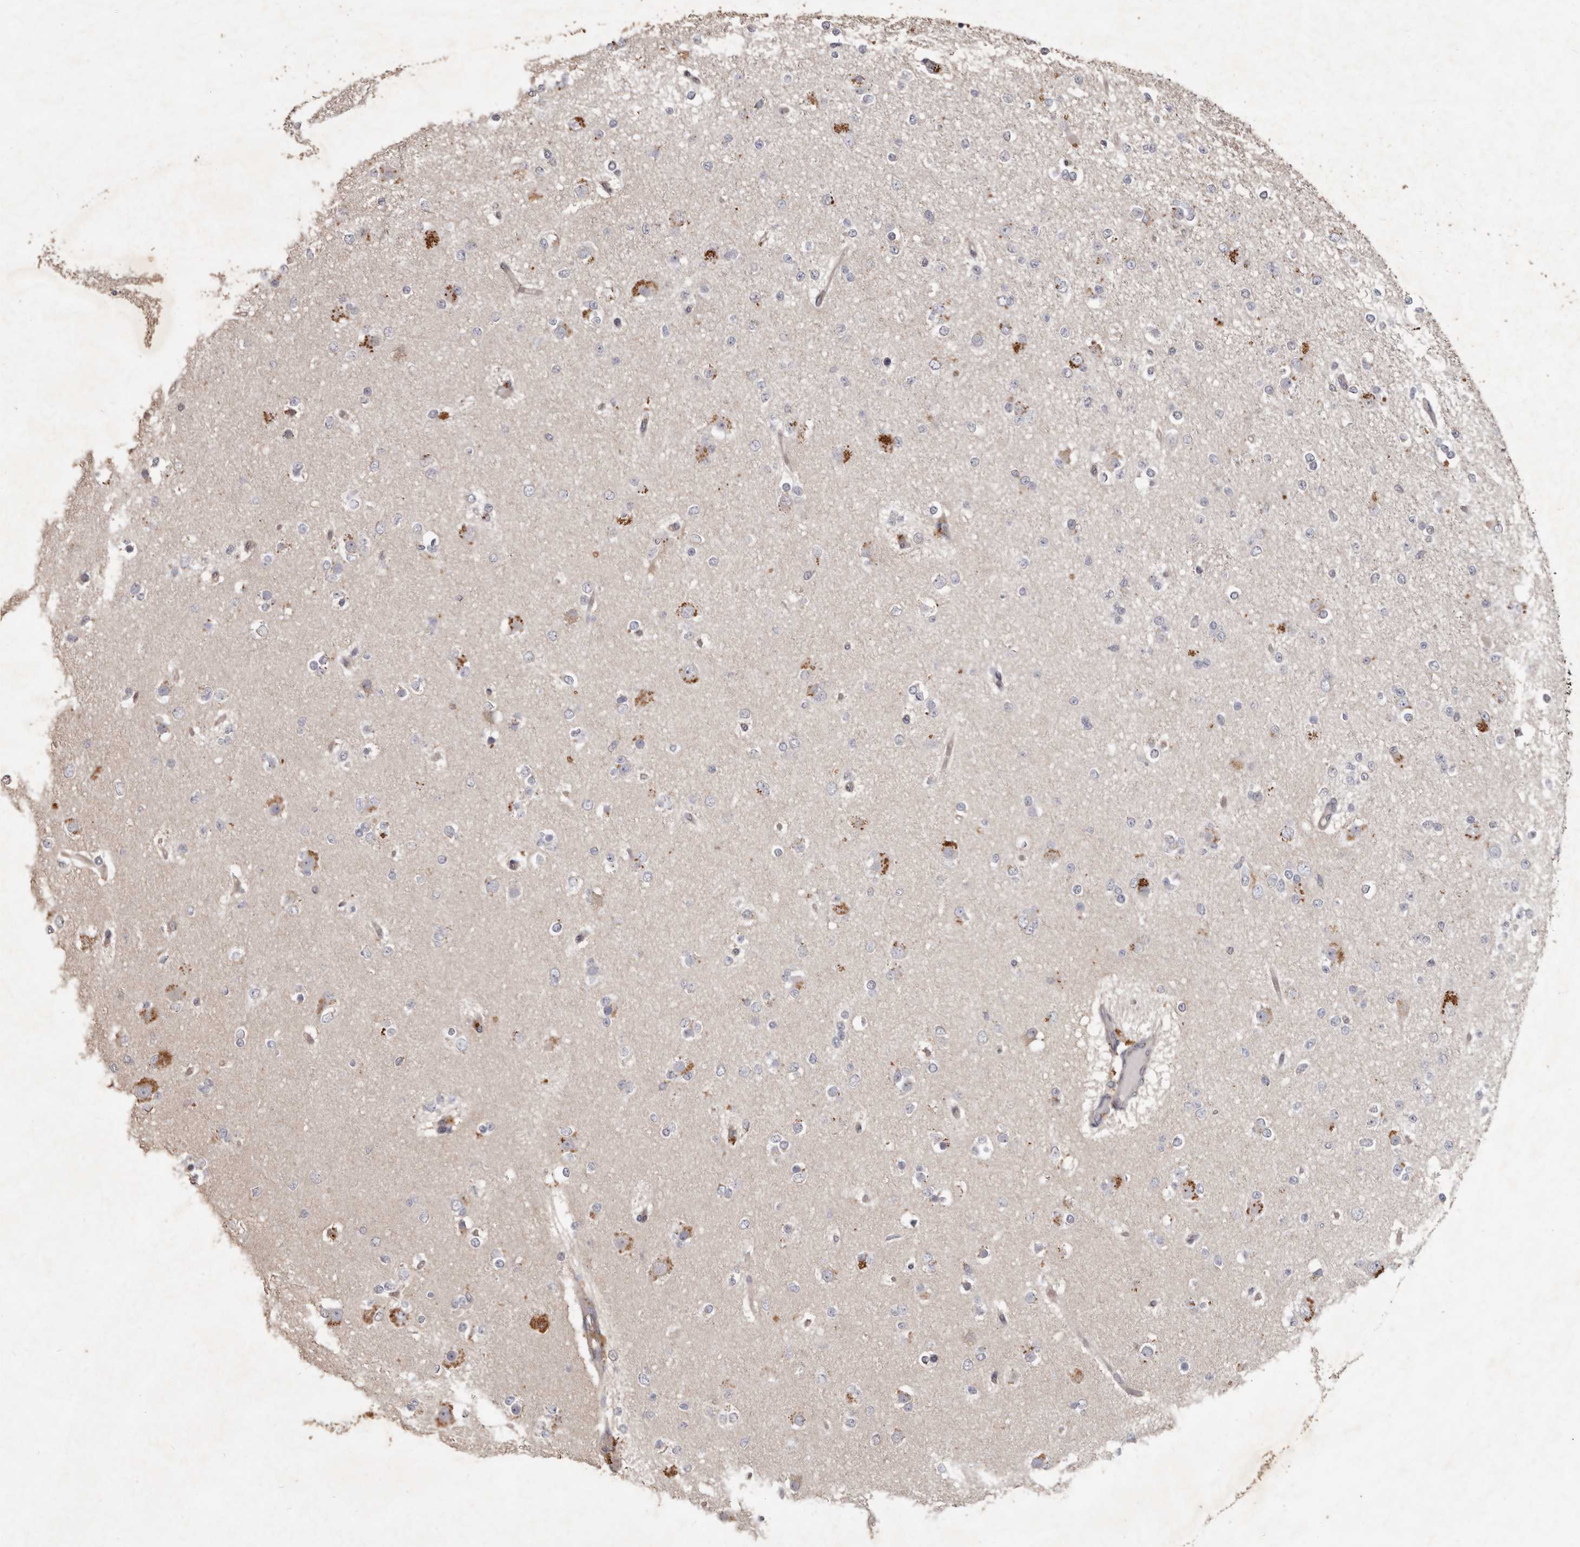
{"staining": {"intensity": "negative", "quantity": "none", "location": "none"}, "tissue": "glioma", "cell_type": "Tumor cells", "image_type": "cancer", "snomed": [{"axis": "morphology", "description": "Glioma, malignant, Low grade"}, {"axis": "topography", "description": "Brain"}], "caption": "DAB (3,3'-diaminobenzidine) immunohistochemical staining of glioma reveals no significant staining in tumor cells.", "gene": "ACLY", "patient": {"sex": "female", "age": 22}}